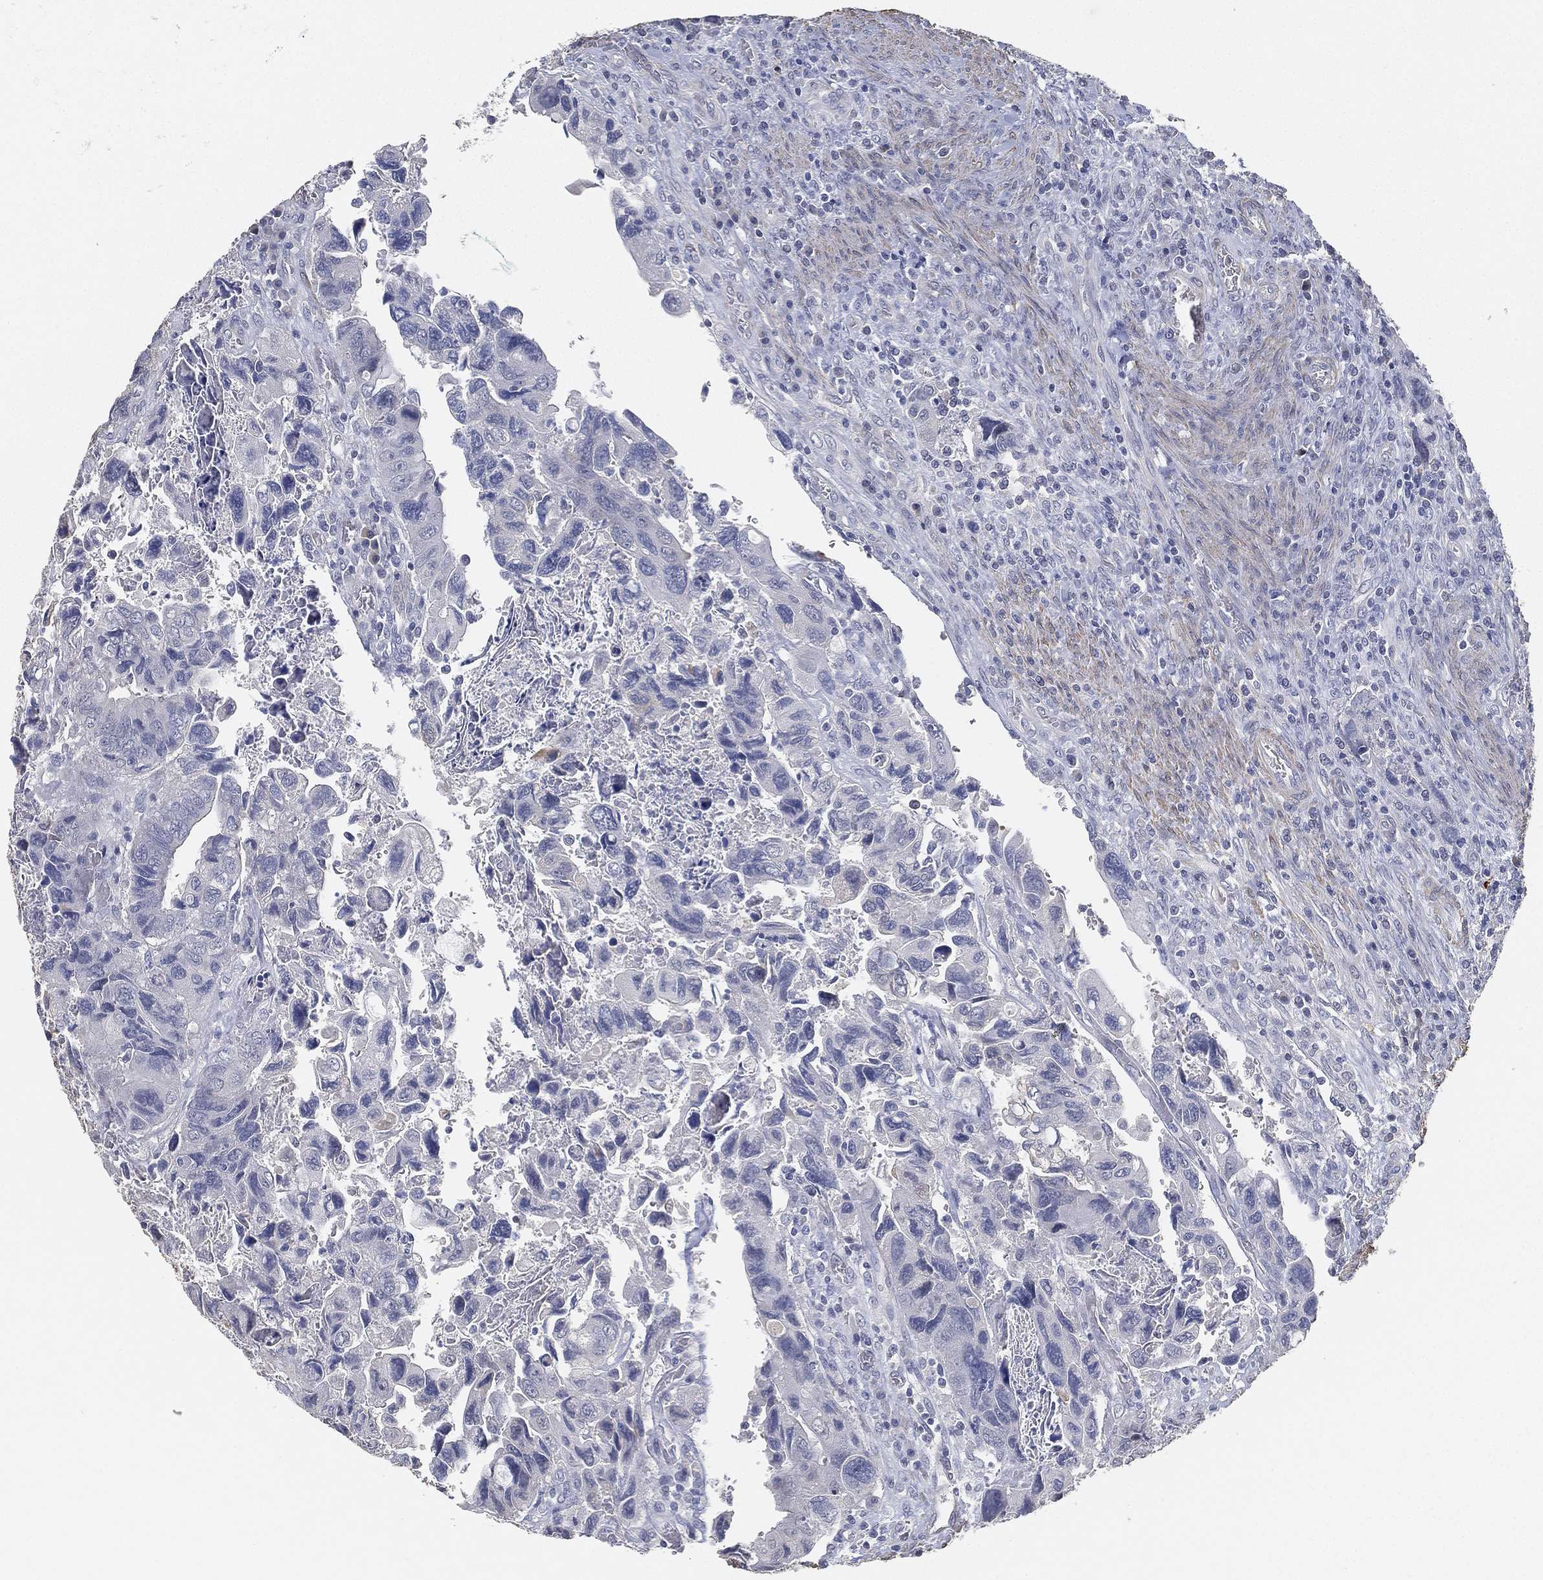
{"staining": {"intensity": "negative", "quantity": "none", "location": "none"}, "tissue": "colorectal cancer", "cell_type": "Tumor cells", "image_type": "cancer", "snomed": [{"axis": "morphology", "description": "Adenocarcinoma, NOS"}, {"axis": "topography", "description": "Rectum"}], "caption": "An image of colorectal cancer stained for a protein reveals no brown staining in tumor cells.", "gene": "GPR61", "patient": {"sex": "male", "age": 62}}